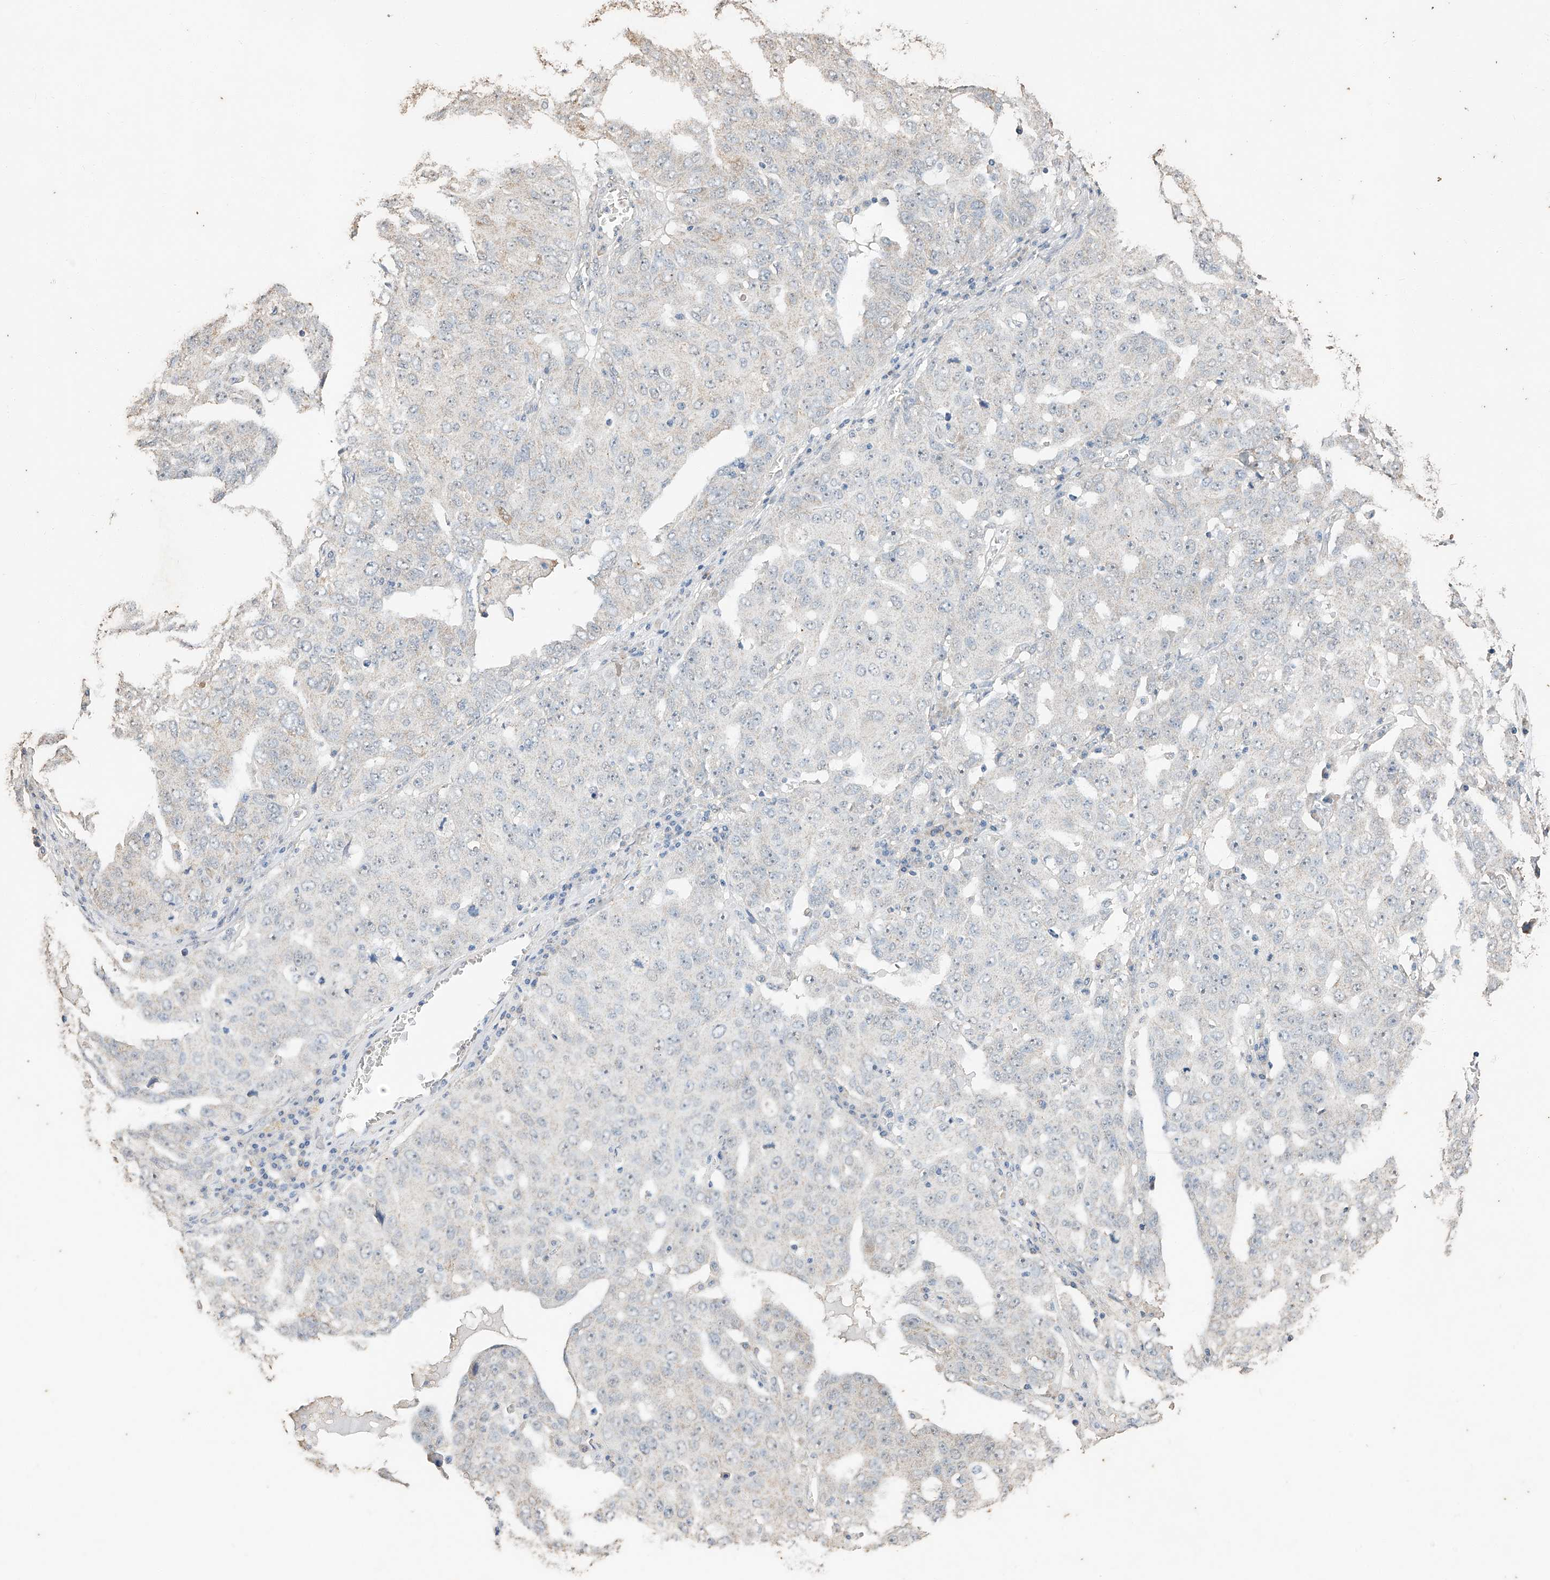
{"staining": {"intensity": "negative", "quantity": "none", "location": "none"}, "tissue": "ovarian cancer", "cell_type": "Tumor cells", "image_type": "cancer", "snomed": [{"axis": "morphology", "description": "Carcinoma, endometroid"}, {"axis": "topography", "description": "Ovary"}], "caption": "An immunohistochemistry photomicrograph of endometroid carcinoma (ovarian) is shown. There is no staining in tumor cells of endometroid carcinoma (ovarian).", "gene": "CERS4", "patient": {"sex": "female", "age": 62}}